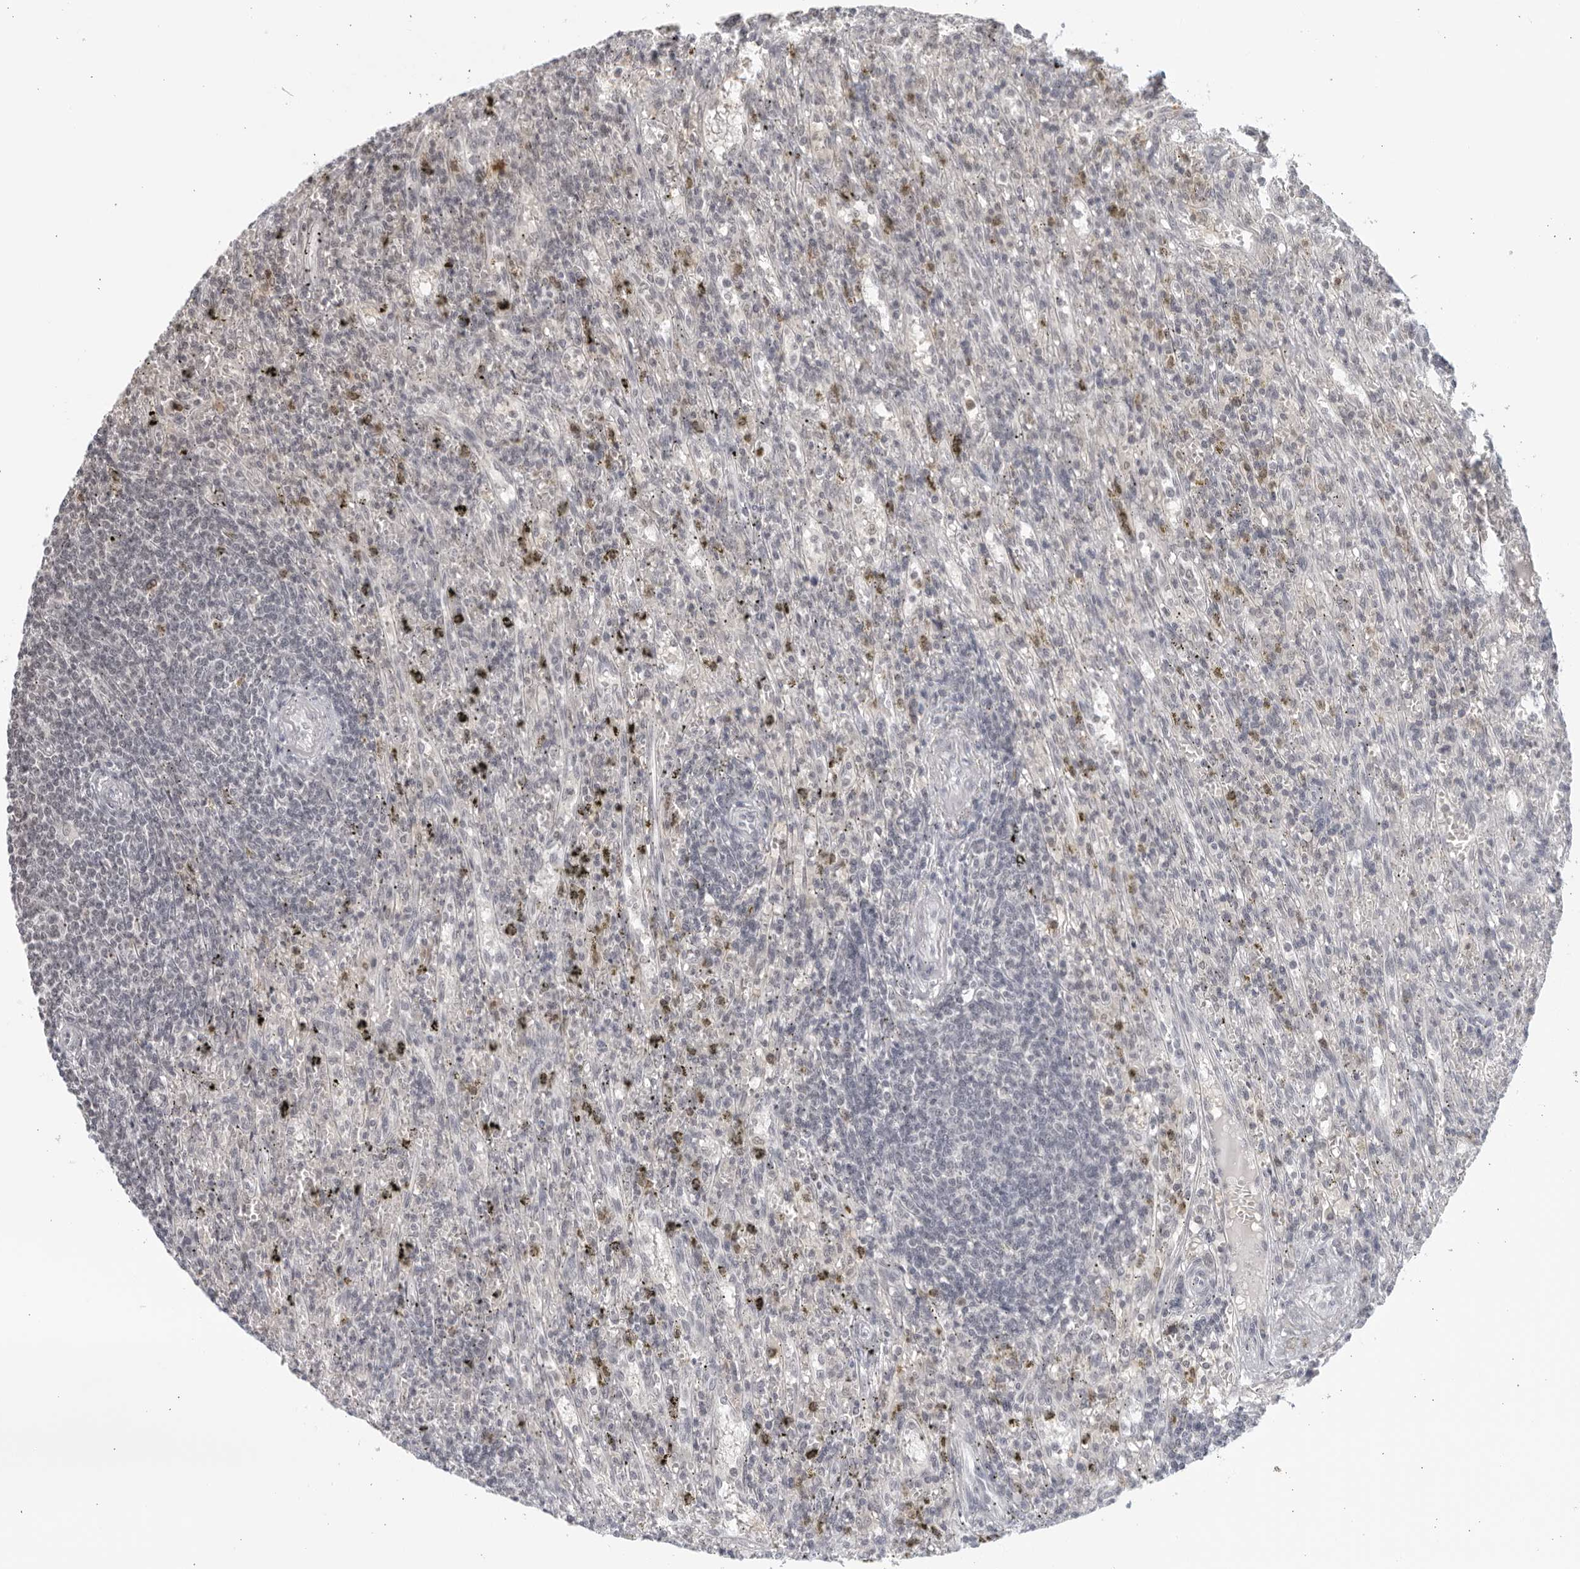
{"staining": {"intensity": "negative", "quantity": "none", "location": "none"}, "tissue": "lymphoma", "cell_type": "Tumor cells", "image_type": "cancer", "snomed": [{"axis": "morphology", "description": "Malignant lymphoma, non-Hodgkin's type, Low grade"}, {"axis": "topography", "description": "Spleen"}], "caption": "High power microscopy micrograph of an IHC image of lymphoma, revealing no significant expression in tumor cells.", "gene": "RAB11FIP3", "patient": {"sex": "male", "age": 76}}